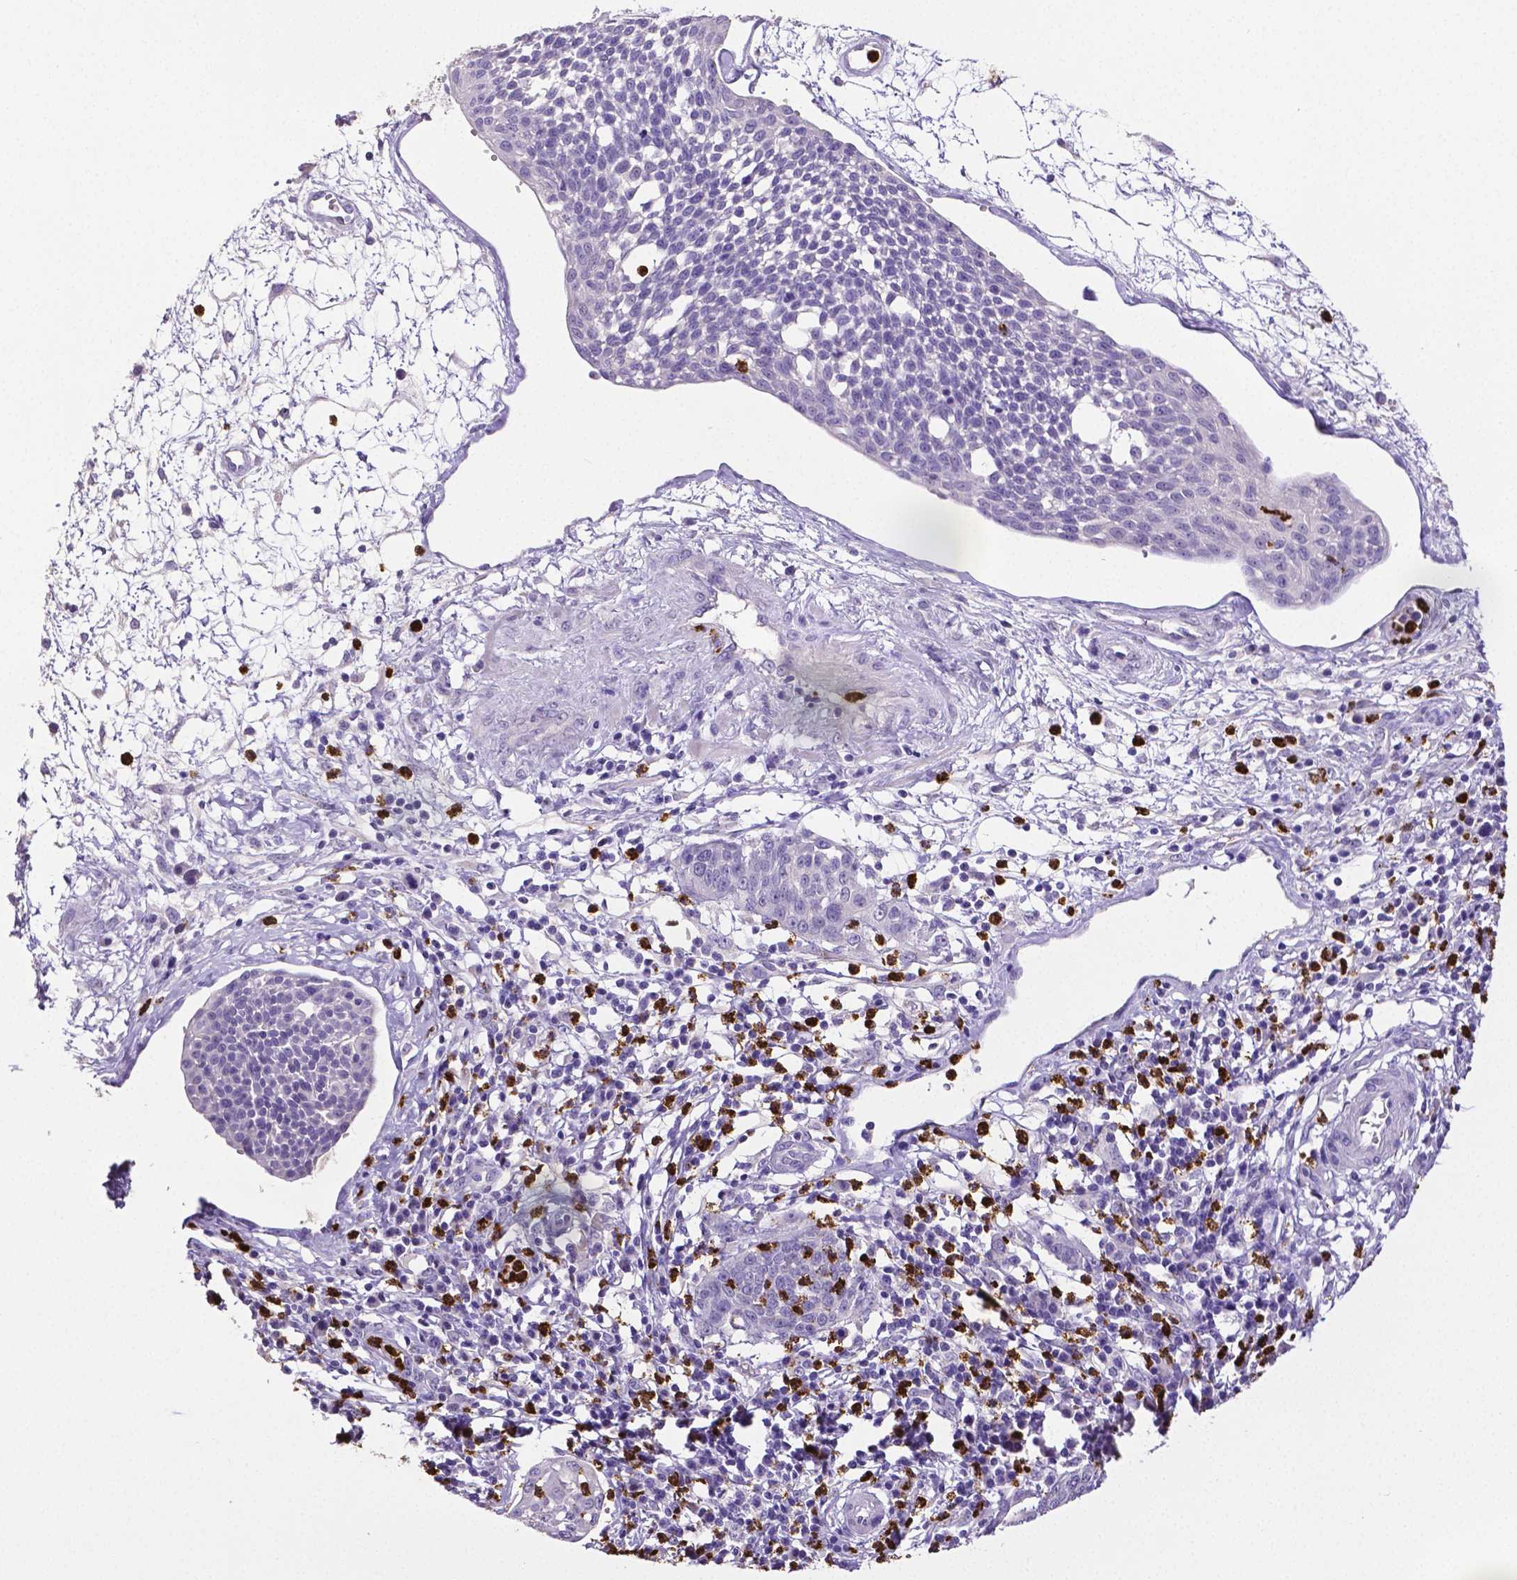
{"staining": {"intensity": "negative", "quantity": "none", "location": "none"}, "tissue": "cervical cancer", "cell_type": "Tumor cells", "image_type": "cancer", "snomed": [{"axis": "morphology", "description": "Squamous cell carcinoma, NOS"}, {"axis": "topography", "description": "Cervix"}], "caption": "A histopathology image of cervical cancer (squamous cell carcinoma) stained for a protein shows no brown staining in tumor cells.", "gene": "MMP9", "patient": {"sex": "female", "age": 34}}